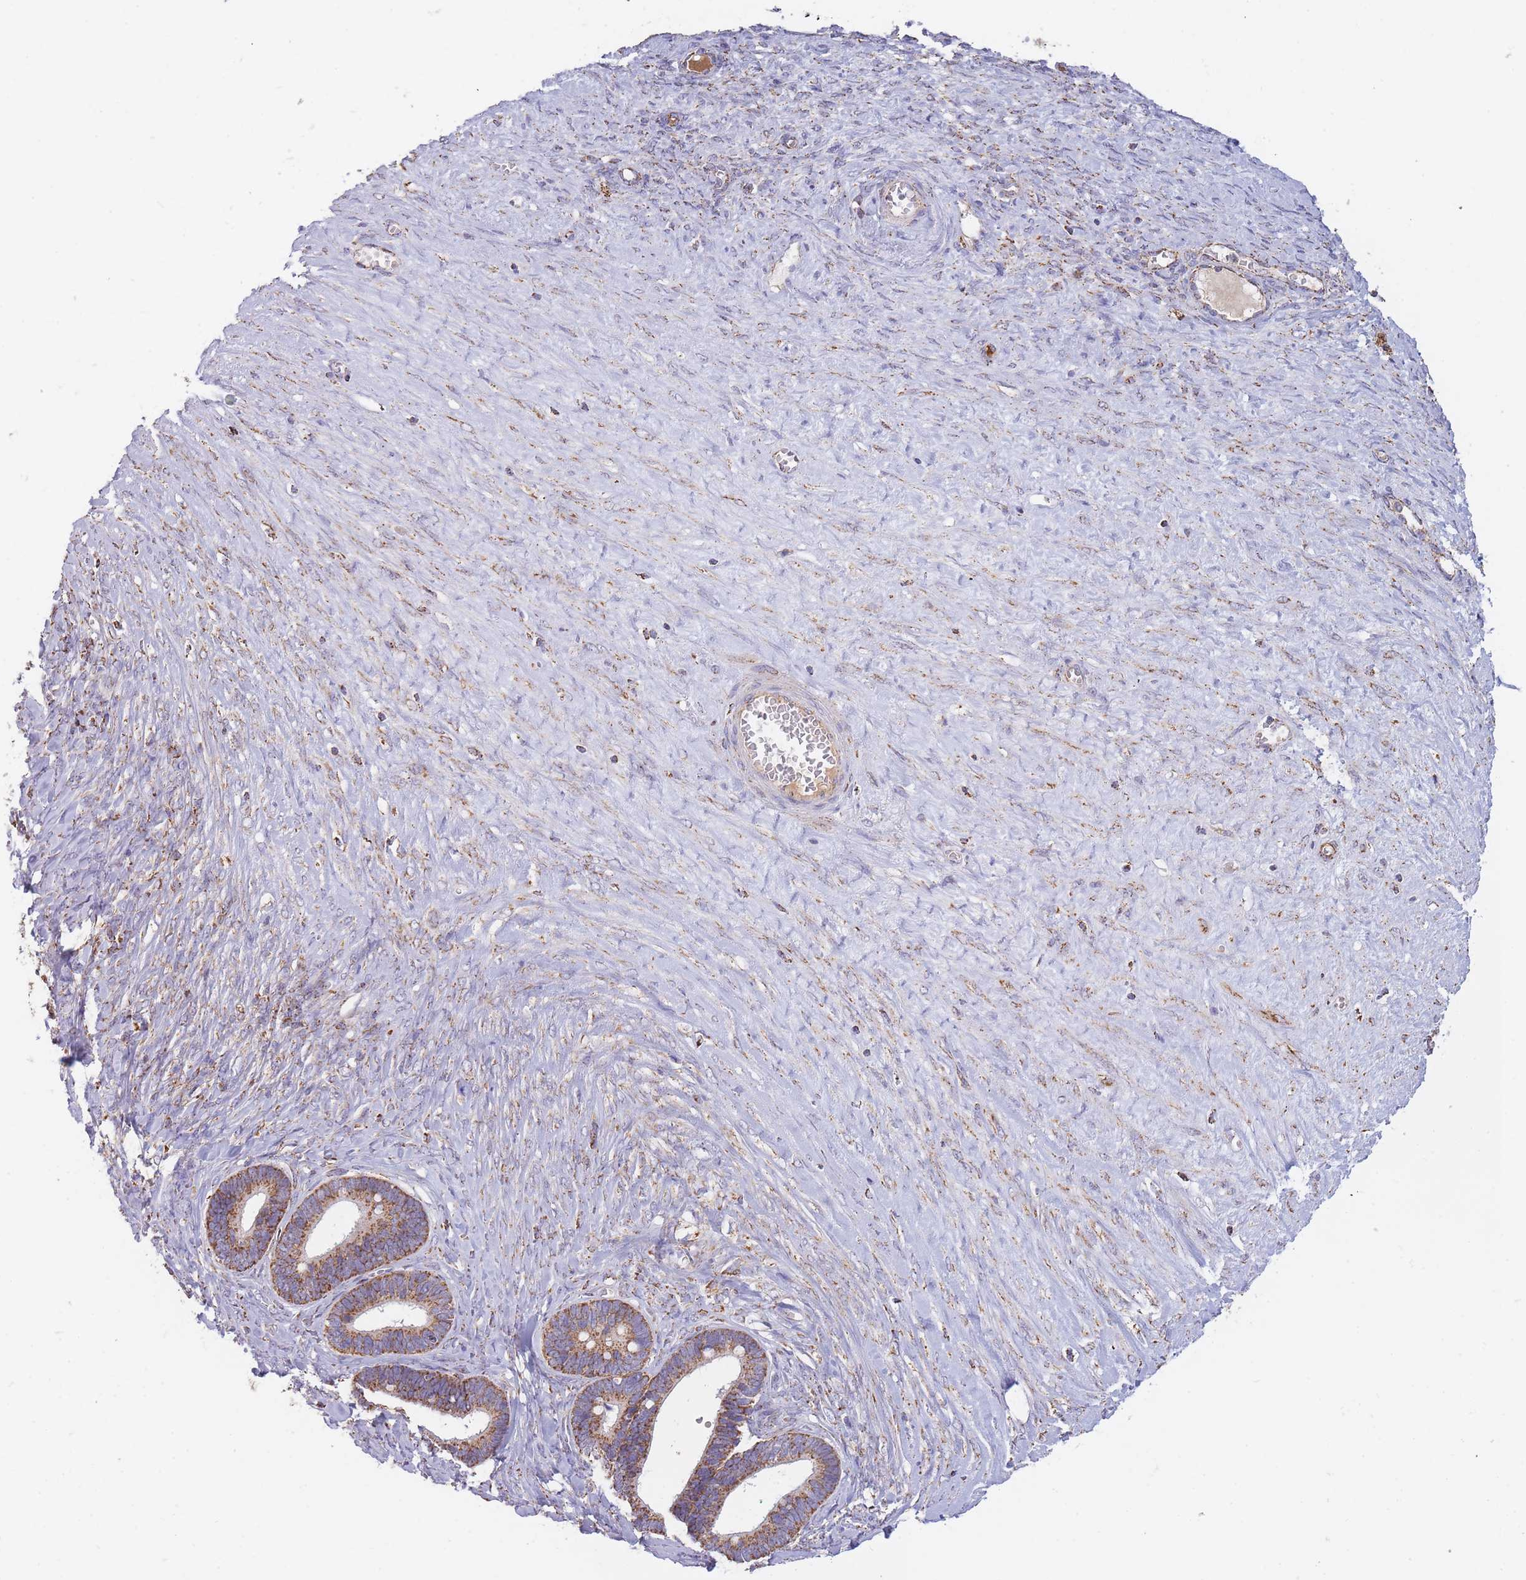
{"staining": {"intensity": "moderate", "quantity": ">75%", "location": "cytoplasmic/membranous"}, "tissue": "ovarian cancer", "cell_type": "Tumor cells", "image_type": "cancer", "snomed": [{"axis": "morphology", "description": "Cystadenocarcinoma, serous, NOS"}, {"axis": "topography", "description": "Ovary"}], "caption": "There is medium levels of moderate cytoplasmic/membranous positivity in tumor cells of ovarian serous cystadenocarcinoma, as demonstrated by immunohistochemical staining (brown color).", "gene": "MRPL17", "patient": {"sex": "female", "age": 56}}